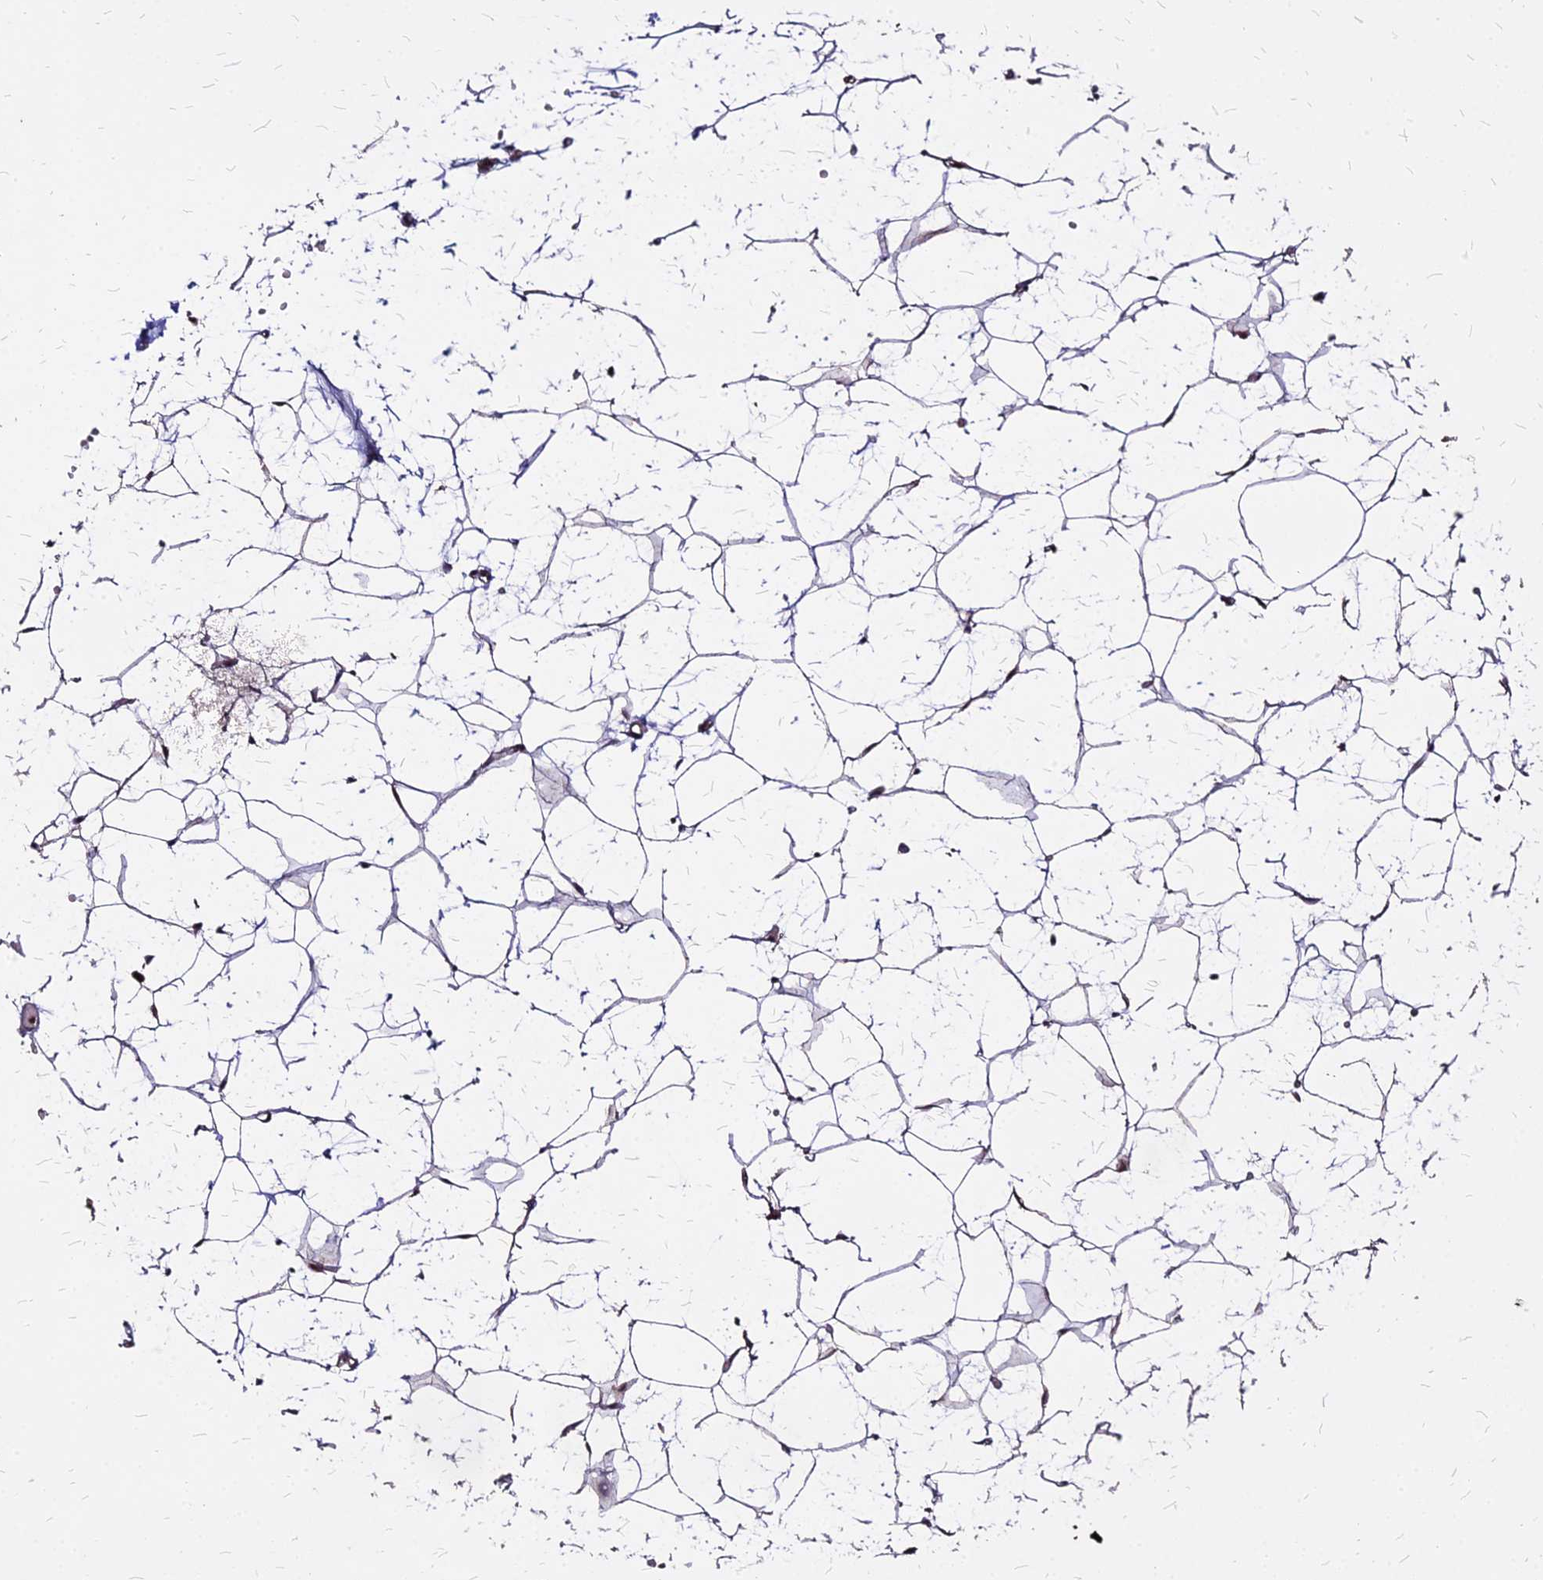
{"staining": {"intensity": "moderate", "quantity": ">75%", "location": "cytoplasmic/membranous"}, "tissue": "adipose tissue", "cell_type": "Adipocytes", "image_type": "normal", "snomed": [{"axis": "morphology", "description": "Normal tissue, NOS"}, {"axis": "topography", "description": "Breast"}], "caption": "A high-resolution micrograph shows IHC staining of unremarkable adipose tissue, which reveals moderate cytoplasmic/membranous positivity in approximately >75% of adipocytes. Nuclei are stained in blue.", "gene": "APBA3", "patient": {"sex": "female", "age": 23}}